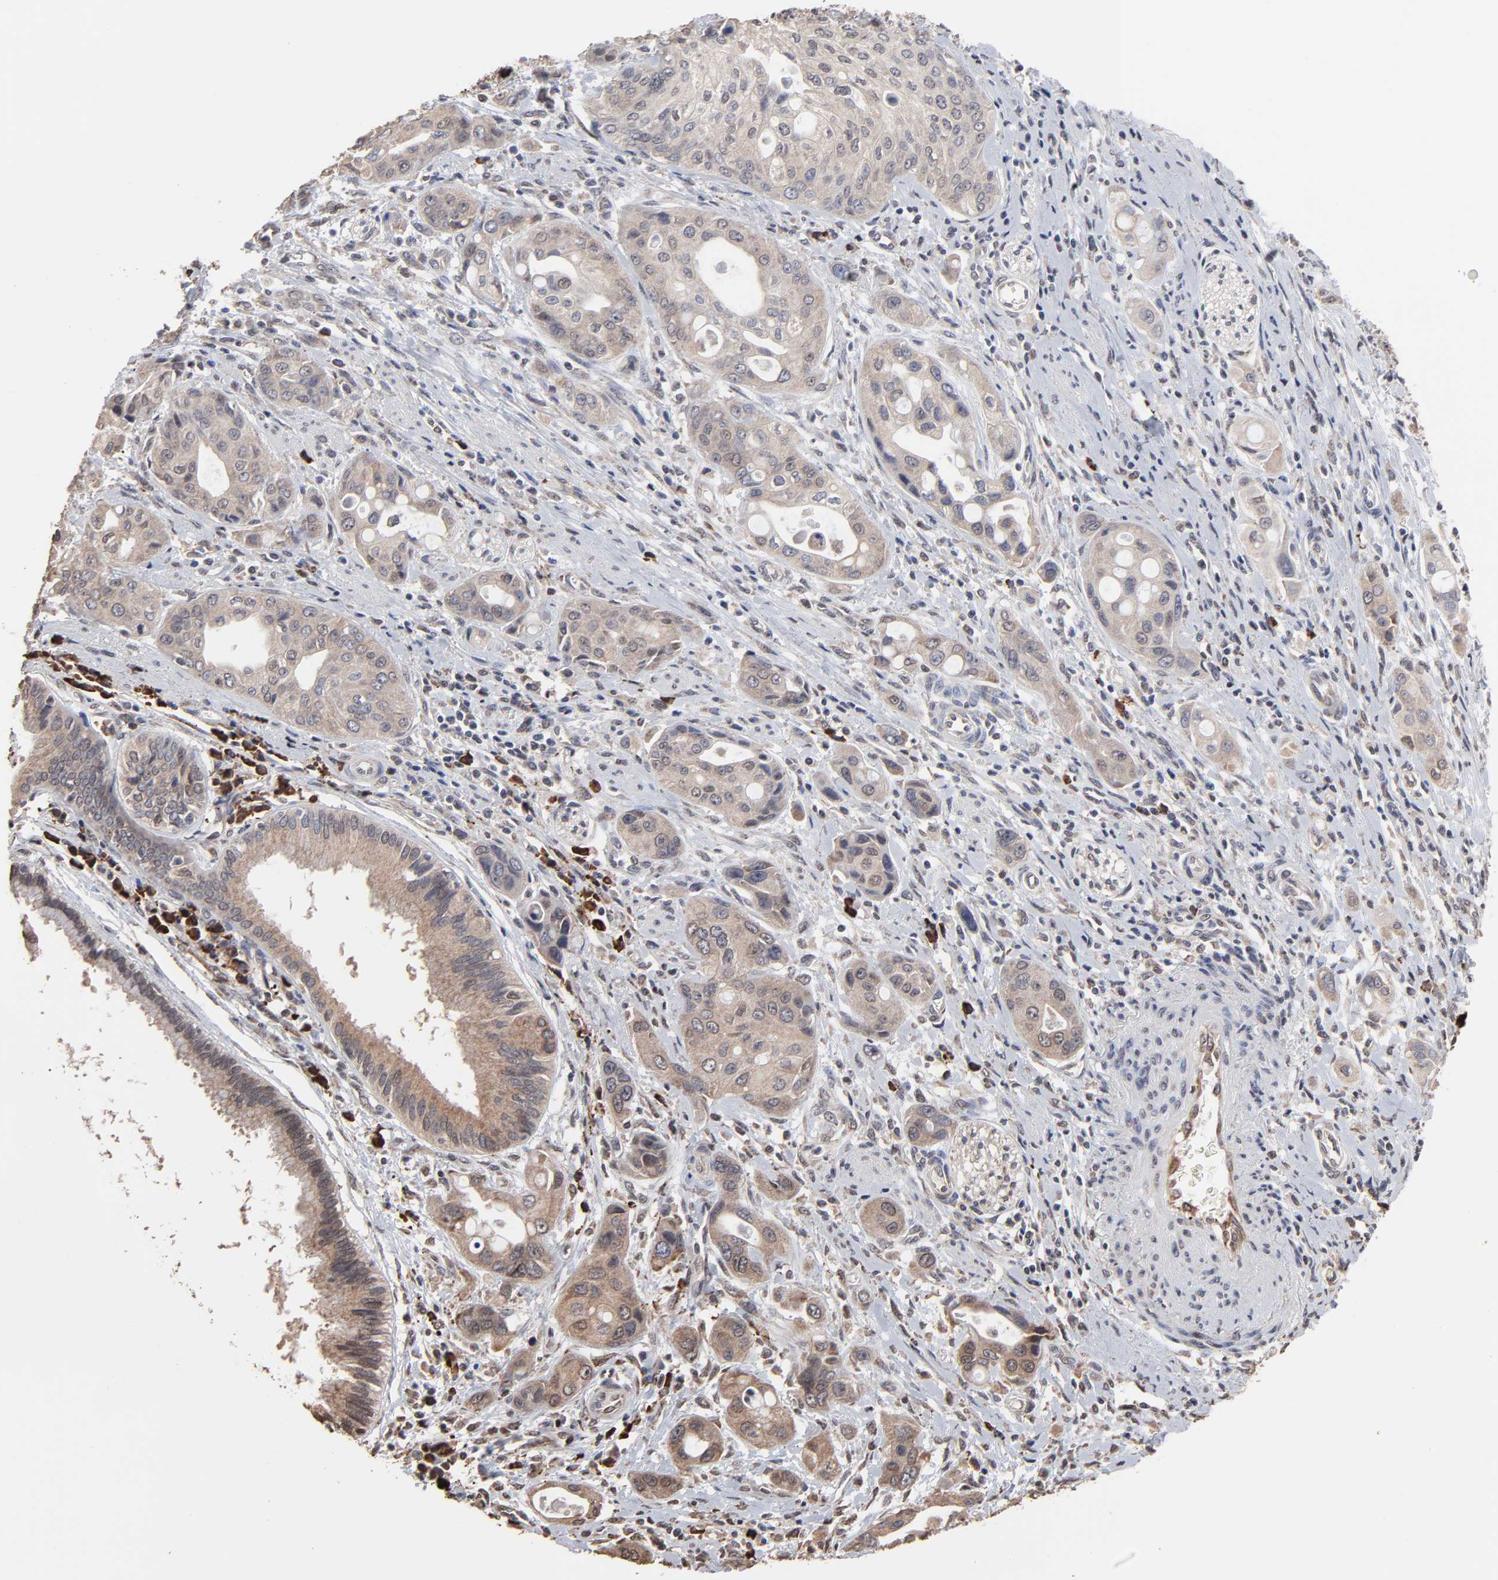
{"staining": {"intensity": "weak", "quantity": "25%-75%", "location": "cytoplasmic/membranous"}, "tissue": "pancreatic cancer", "cell_type": "Tumor cells", "image_type": "cancer", "snomed": [{"axis": "morphology", "description": "Adenocarcinoma, NOS"}, {"axis": "topography", "description": "Pancreas"}], "caption": "About 25%-75% of tumor cells in human pancreatic cancer (adenocarcinoma) display weak cytoplasmic/membranous protein expression as visualized by brown immunohistochemical staining.", "gene": "CHM", "patient": {"sex": "female", "age": 60}}